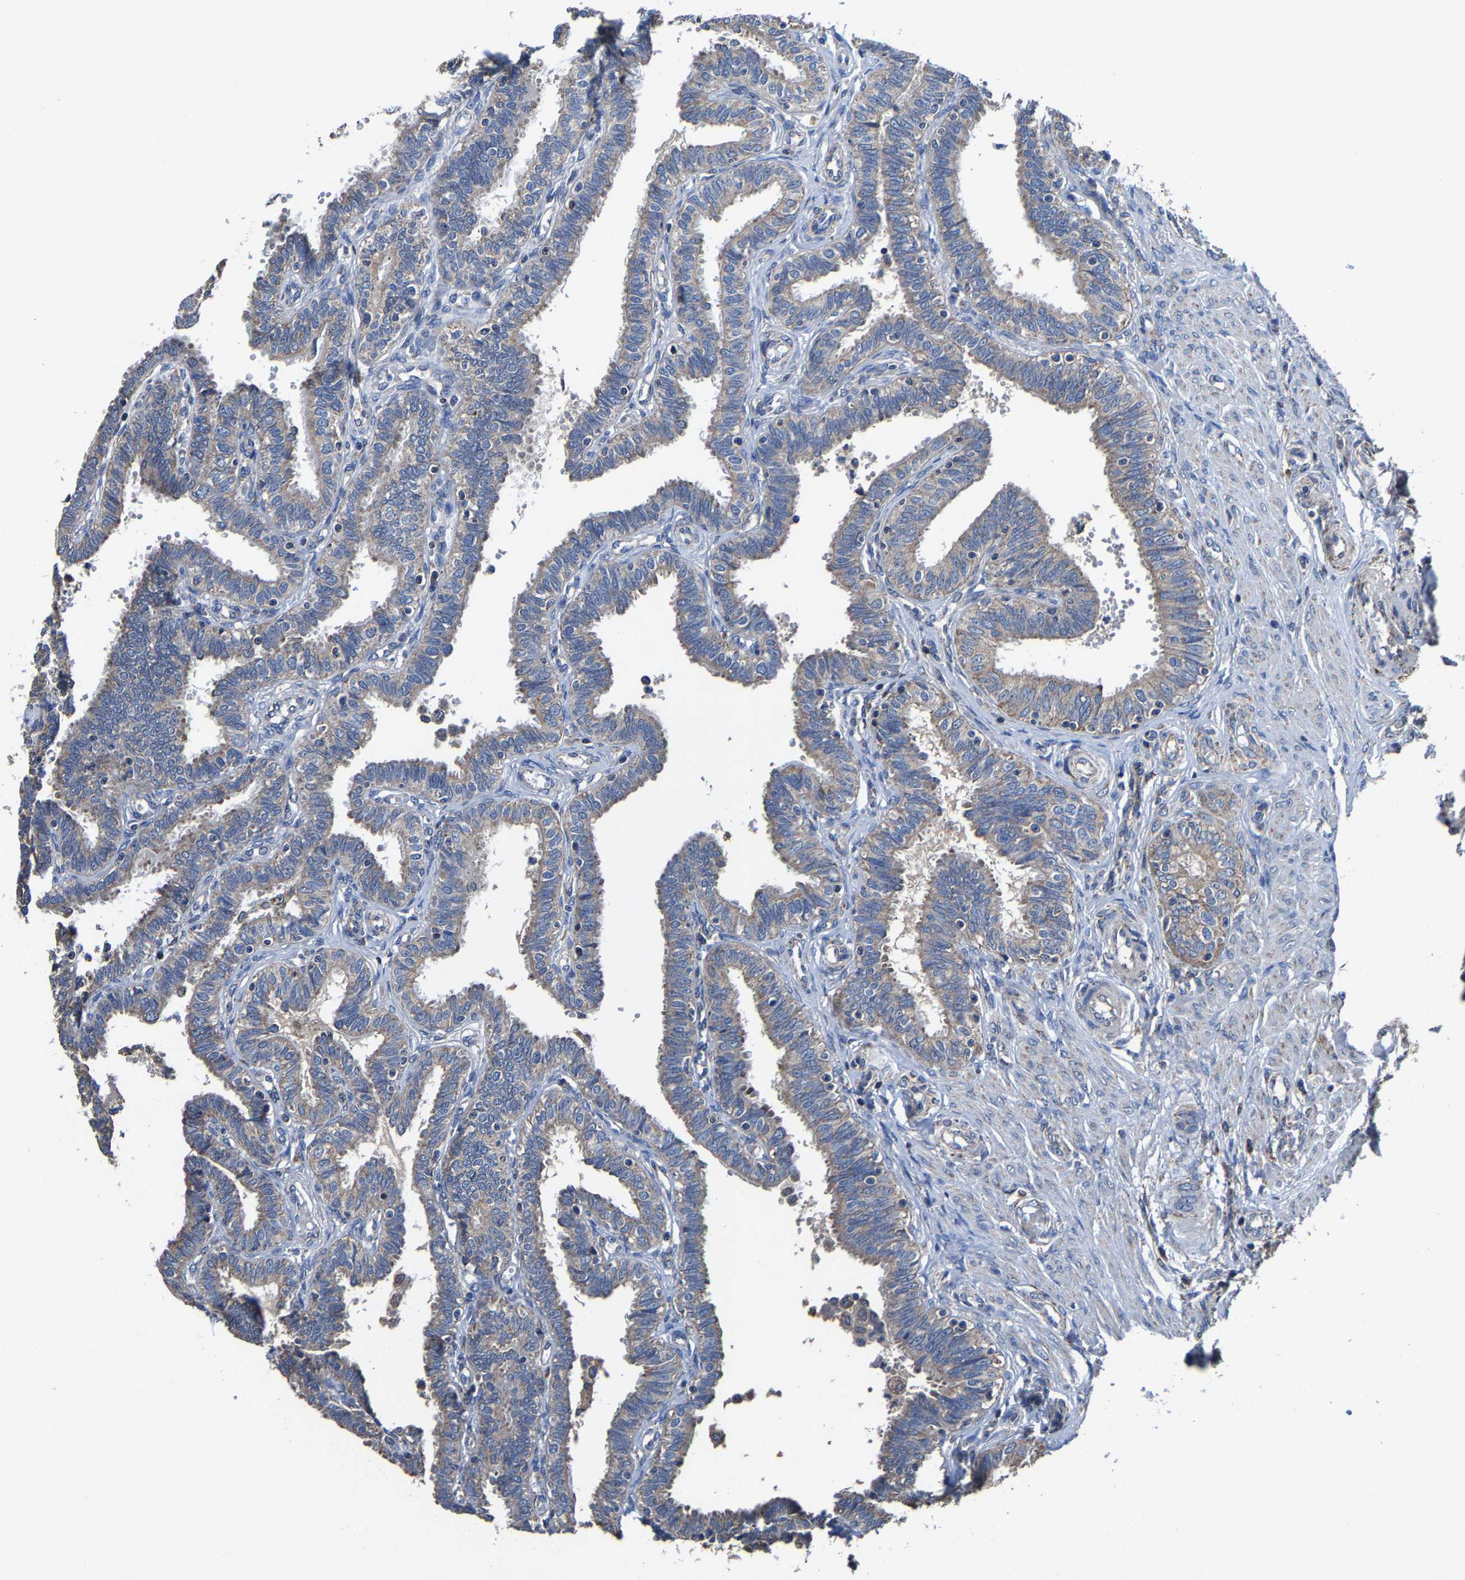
{"staining": {"intensity": "weak", "quantity": ">75%", "location": "cytoplasmic/membranous"}, "tissue": "fallopian tube", "cell_type": "Glandular cells", "image_type": "normal", "snomed": [{"axis": "morphology", "description": "Normal tissue, NOS"}, {"axis": "topography", "description": "Fallopian tube"}, {"axis": "topography", "description": "Placenta"}], "caption": "A brown stain labels weak cytoplasmic/membranous expression of a protein in glandular cells of unremarkable fallopian tube. Nuclei are stained in blue.", "gene": "ZCCHC7", "patient": {"sex": "female", "age": 34}}